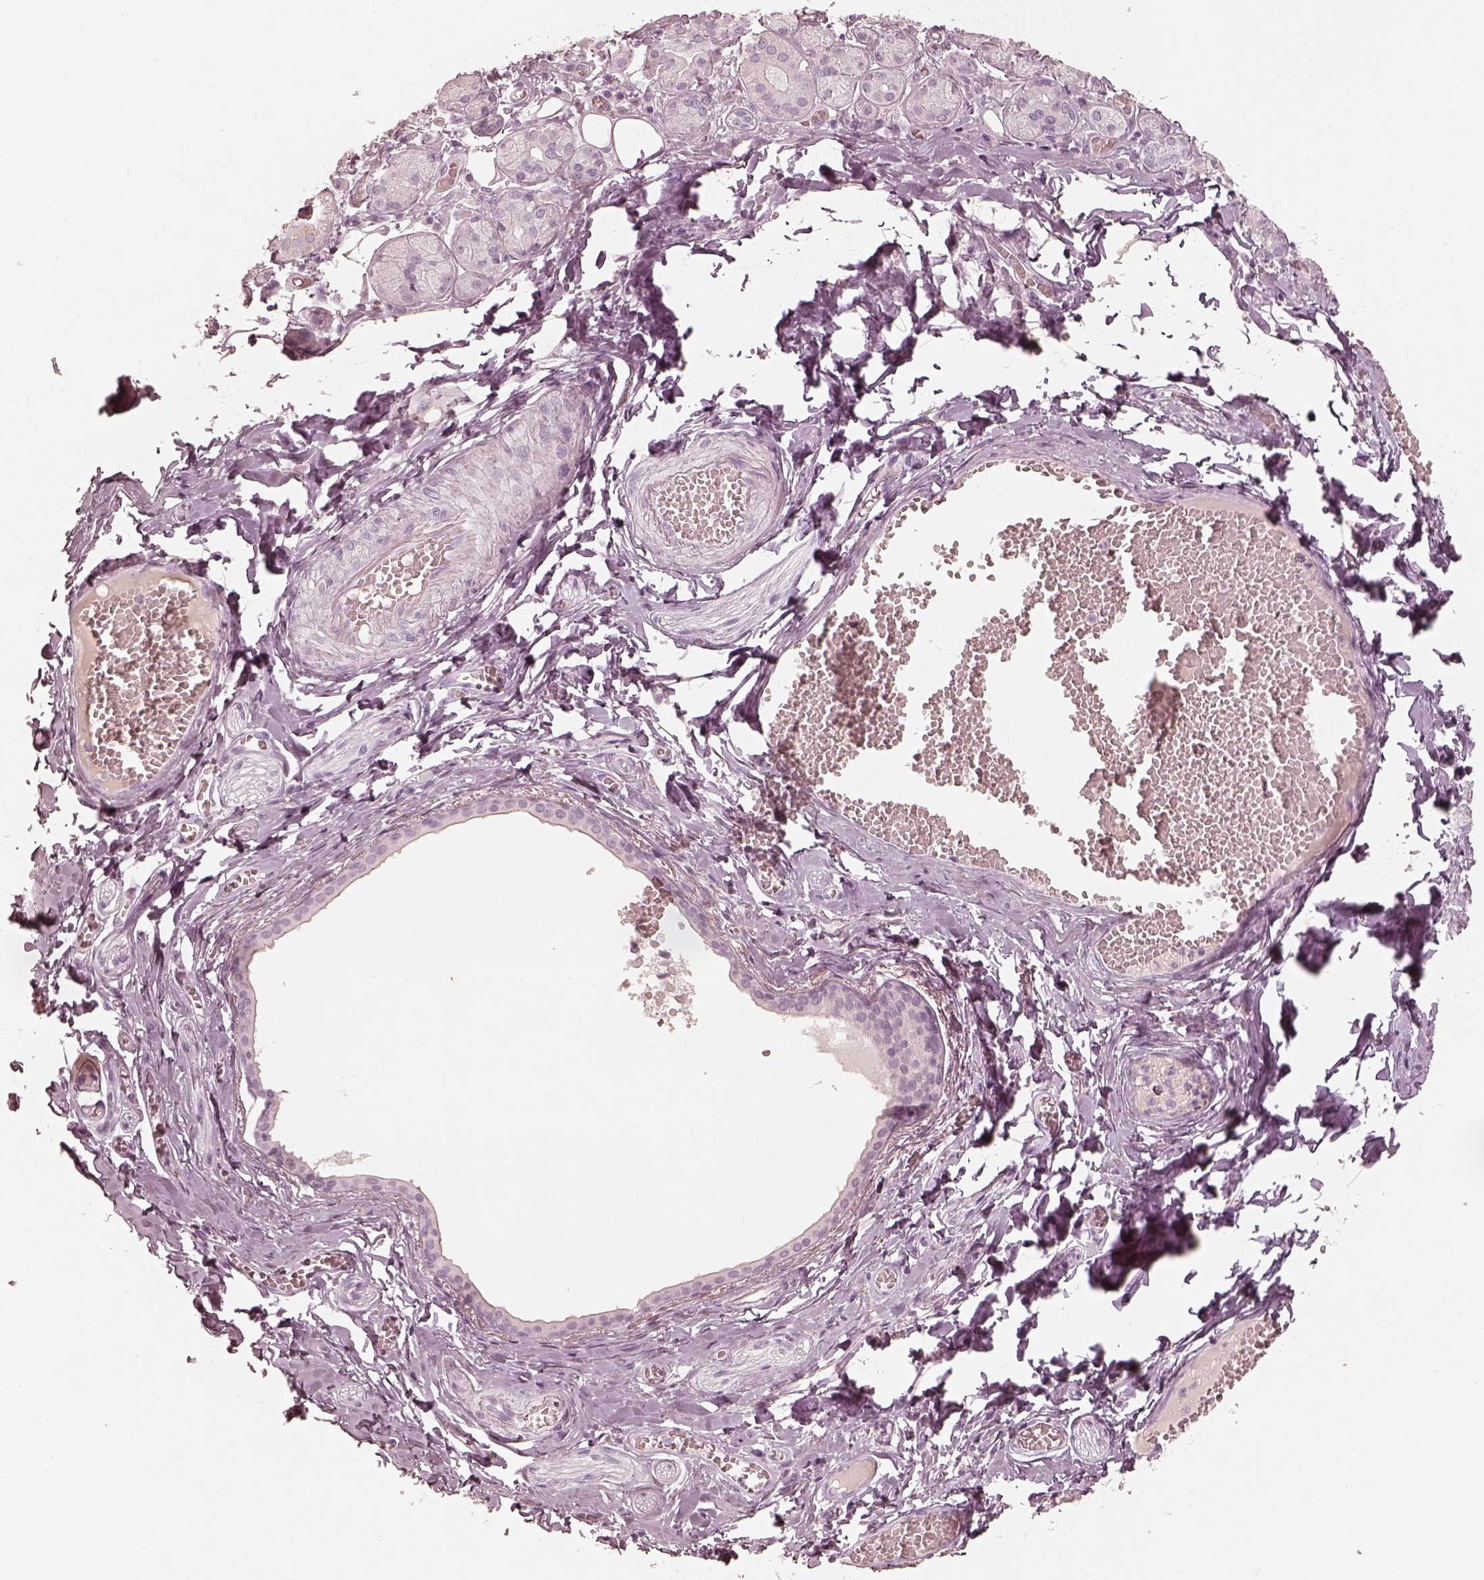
{"staining": {"intensity": "negative", "quantity": "none", "location": "none"}, "tissue": "salivary gland", "cell_type": "Glandular cells", "image_type": "normal", "snomed": [{"axis": "morphology", "description": "Normal tissue, NOS"}, {"axis": "topography", "description": "Salivary gland"}, {"axis": "topography", "description": "Peripheral nerve tissue"}], "caption": "Immunohistochemistry (IHC) of unremarkable human salivary gland displays no positivity in glandular cells.", "gene": "KRT82", "patient": {"sex": "male", "age": 71}}